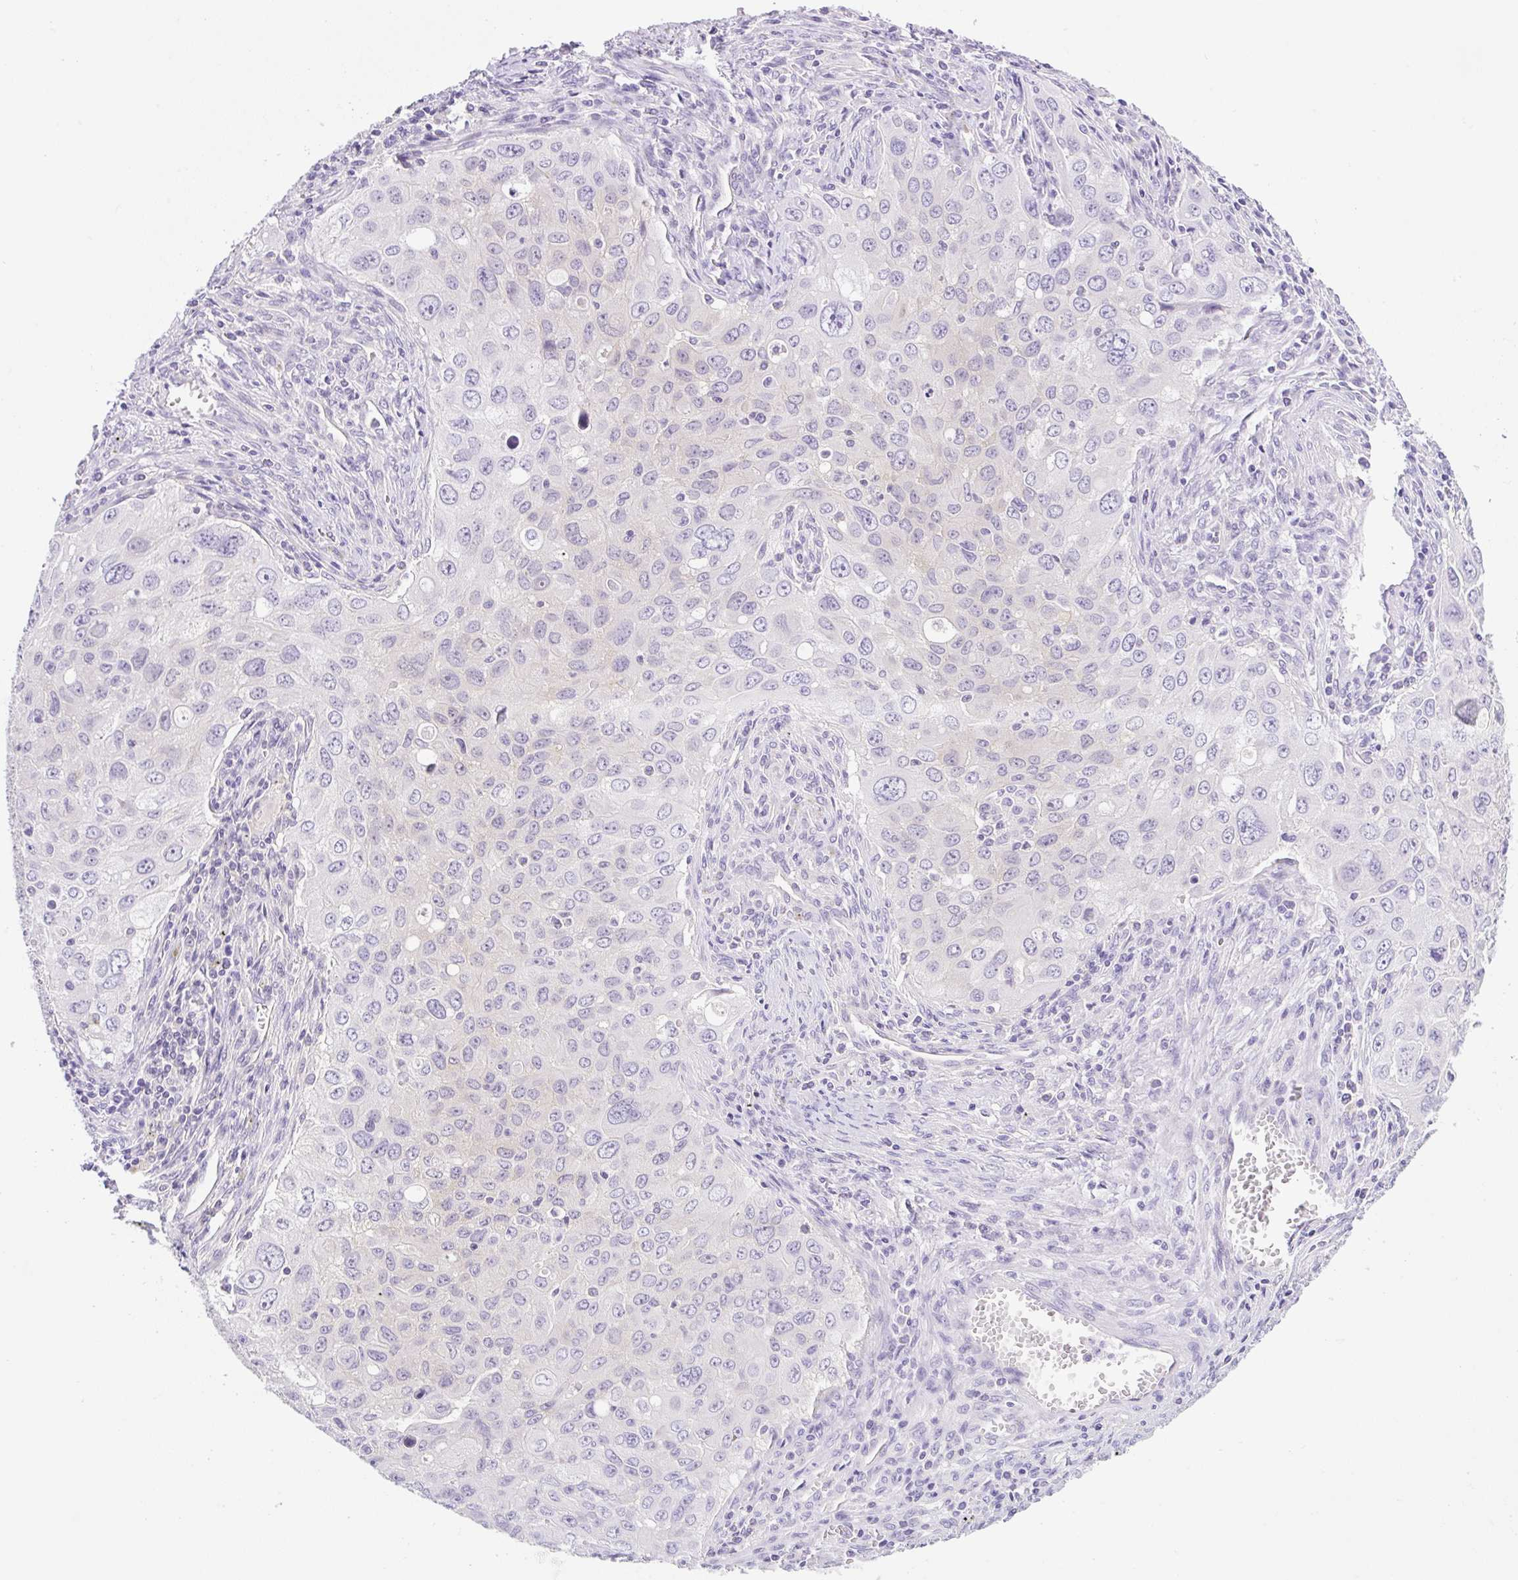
{"staining": {"intensity": "negative", "quantity": "none", "location": "none"}, "tissue": "lung cancer", "cell_type": "Tumor cells", "image_type": "cancer", "snomed": [{"axis": "morphology", "description": "Adenocarcinoma, NOS"}, {"axis": "morphology", "description": "Adenocarcinoma, metastatic, NOS"}, {"axis": "topography", "description": "Lymph node"}, {"axis": "topography", "description": "Lung"}], "caption": "High magnification brightfield microscopy of lung metastatic adenocarcinoma stained with DAB (brown) and counterstained with hematoxylin (blue): tumor cells show no significant staining.", "gene": "CAMK2B", "patient": {"sex": "female", "age": 42}}